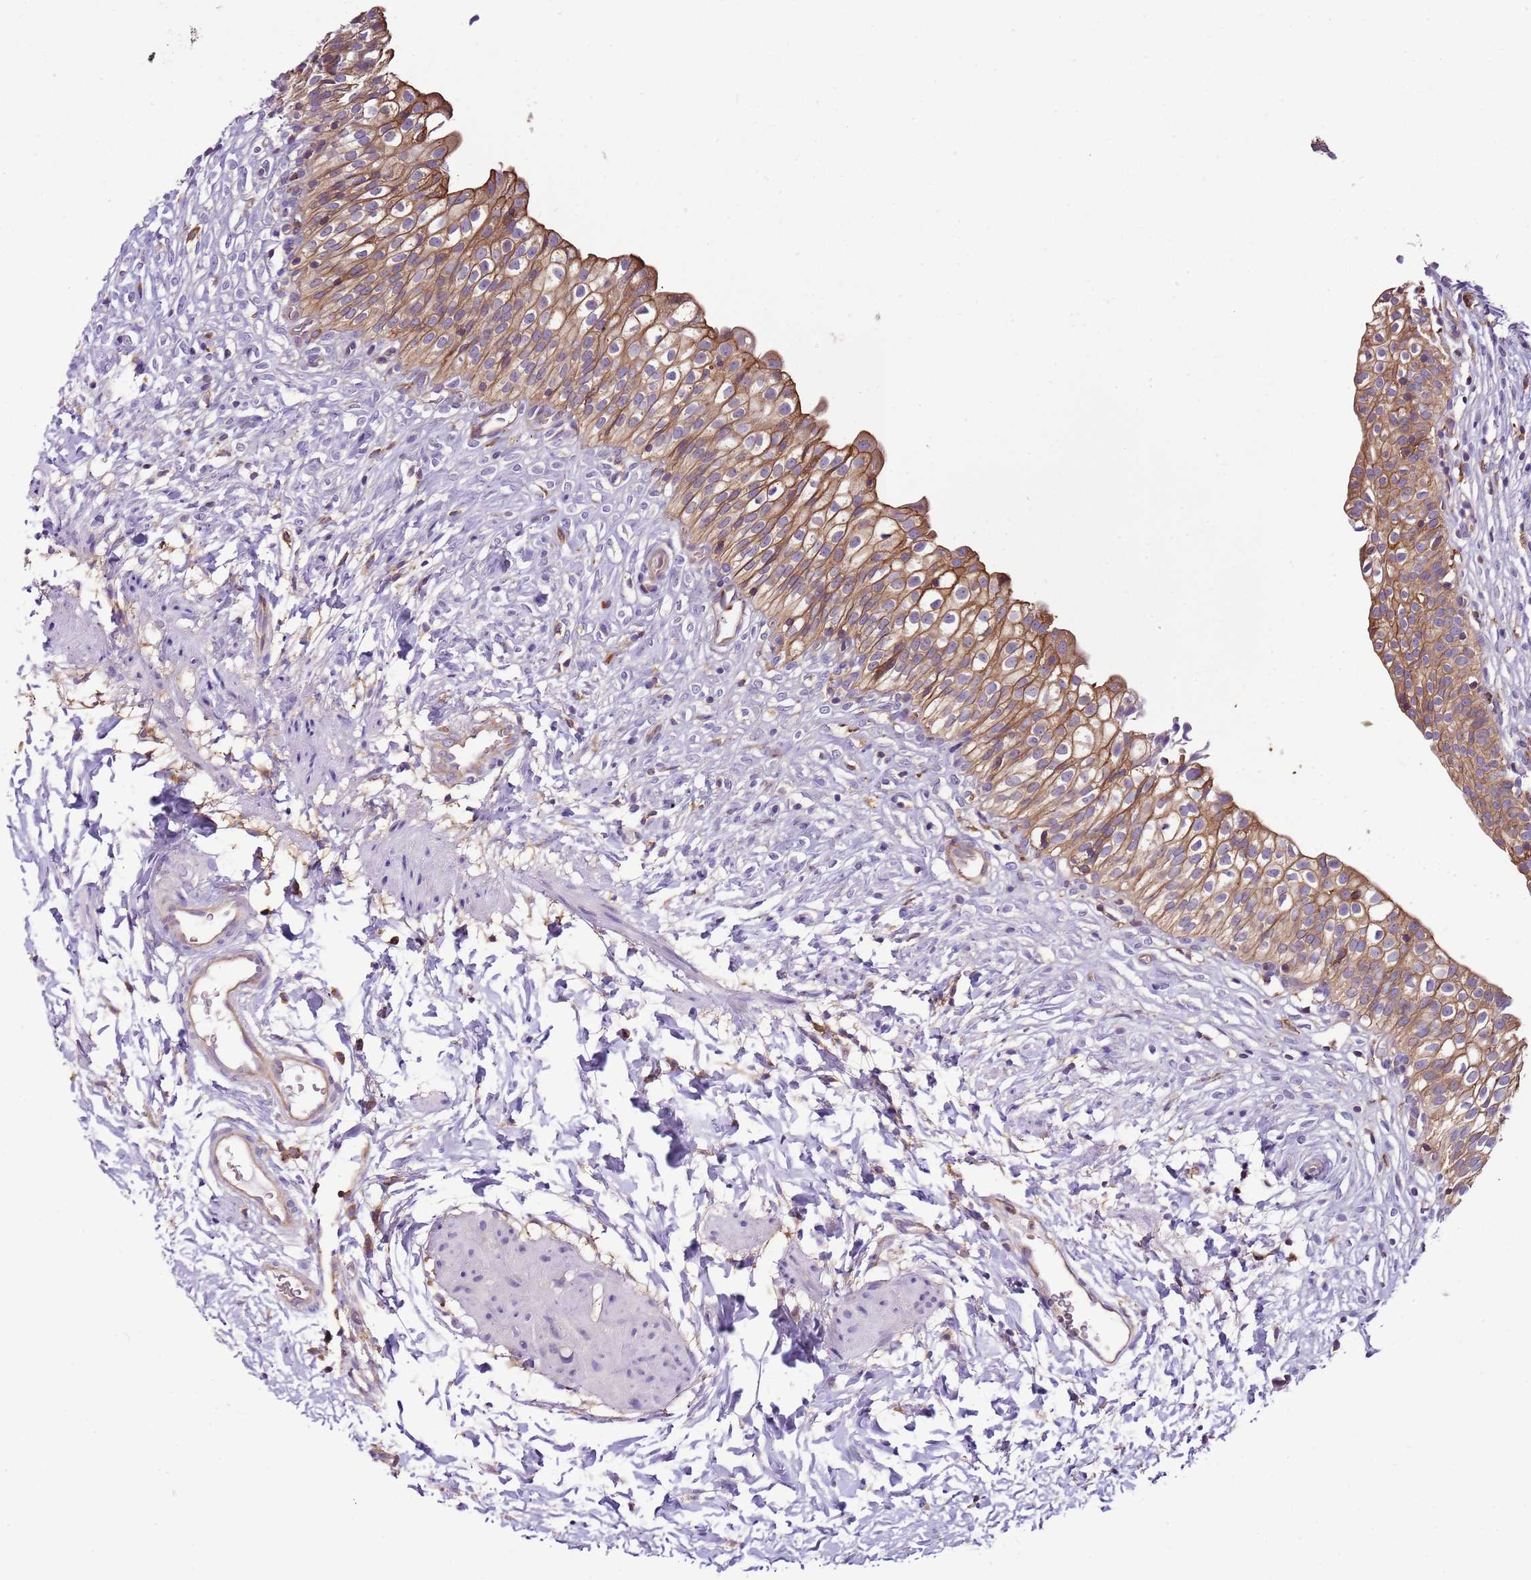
{"staining": {"intensity": "moderate", "quantity": ">75%", "location": "cytoplasmic/membranous"}, "tissue": "urinary bladder", "cell_type": "Urothelial cells", "image_type": "normal", "snomed": [{"axis": "morphology", "description": "Normal tissue, NOS"}, {"axis": "topography", "description": "Urinary bladder"}], "caption": "The immunohistochemical stain highlights moderate cytoplasmic/membranous expression in urothelial cells of benign urinary bladder. The protein is stained brown, and the nuclei are stained in blue (DAB (3,3'-diaminobenzidine) IHC with brightfield microscopy, high magnification).", "gene": "ATXN2L", "patient": {"sex": "male", "age": 55}}